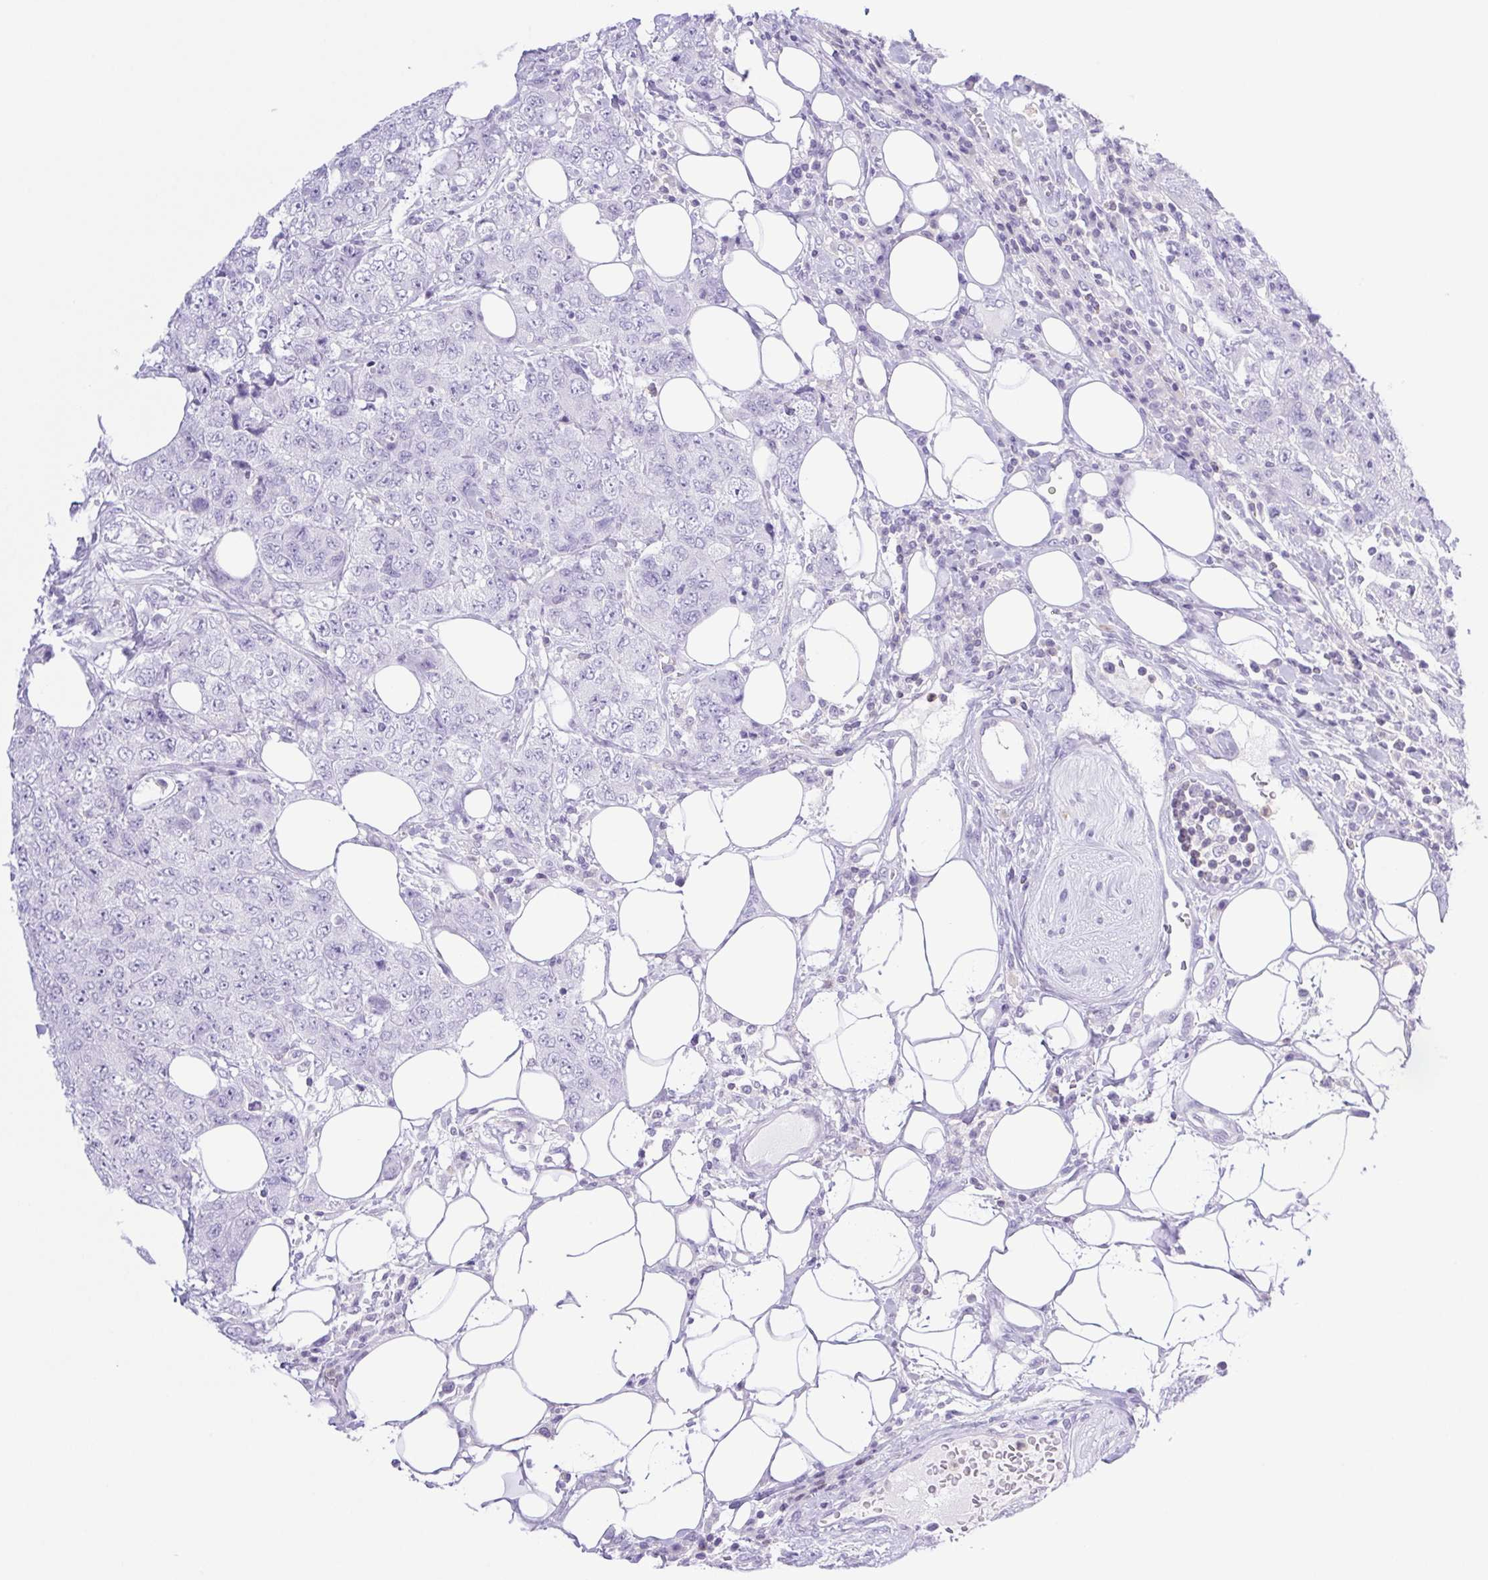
{"staining": {"intensity": "negative", "quantity": "none", "location": "none"}, "tissue": "urothelial cancer", "cell_type": "Tumor cells", "image_type": "cancer", "snomed": [{"axis": "morphology", "description": "Urothelial carcinoma, High grade"}, {"axis": "topography", "description": "Urinary bladder"}], "caption": "Immunohistochemistry (IHC) of human urothelial cancer displays no expression in tumor cells.", "gene": "SYNPR", "patient": {"sex": "female", "age": 78}}